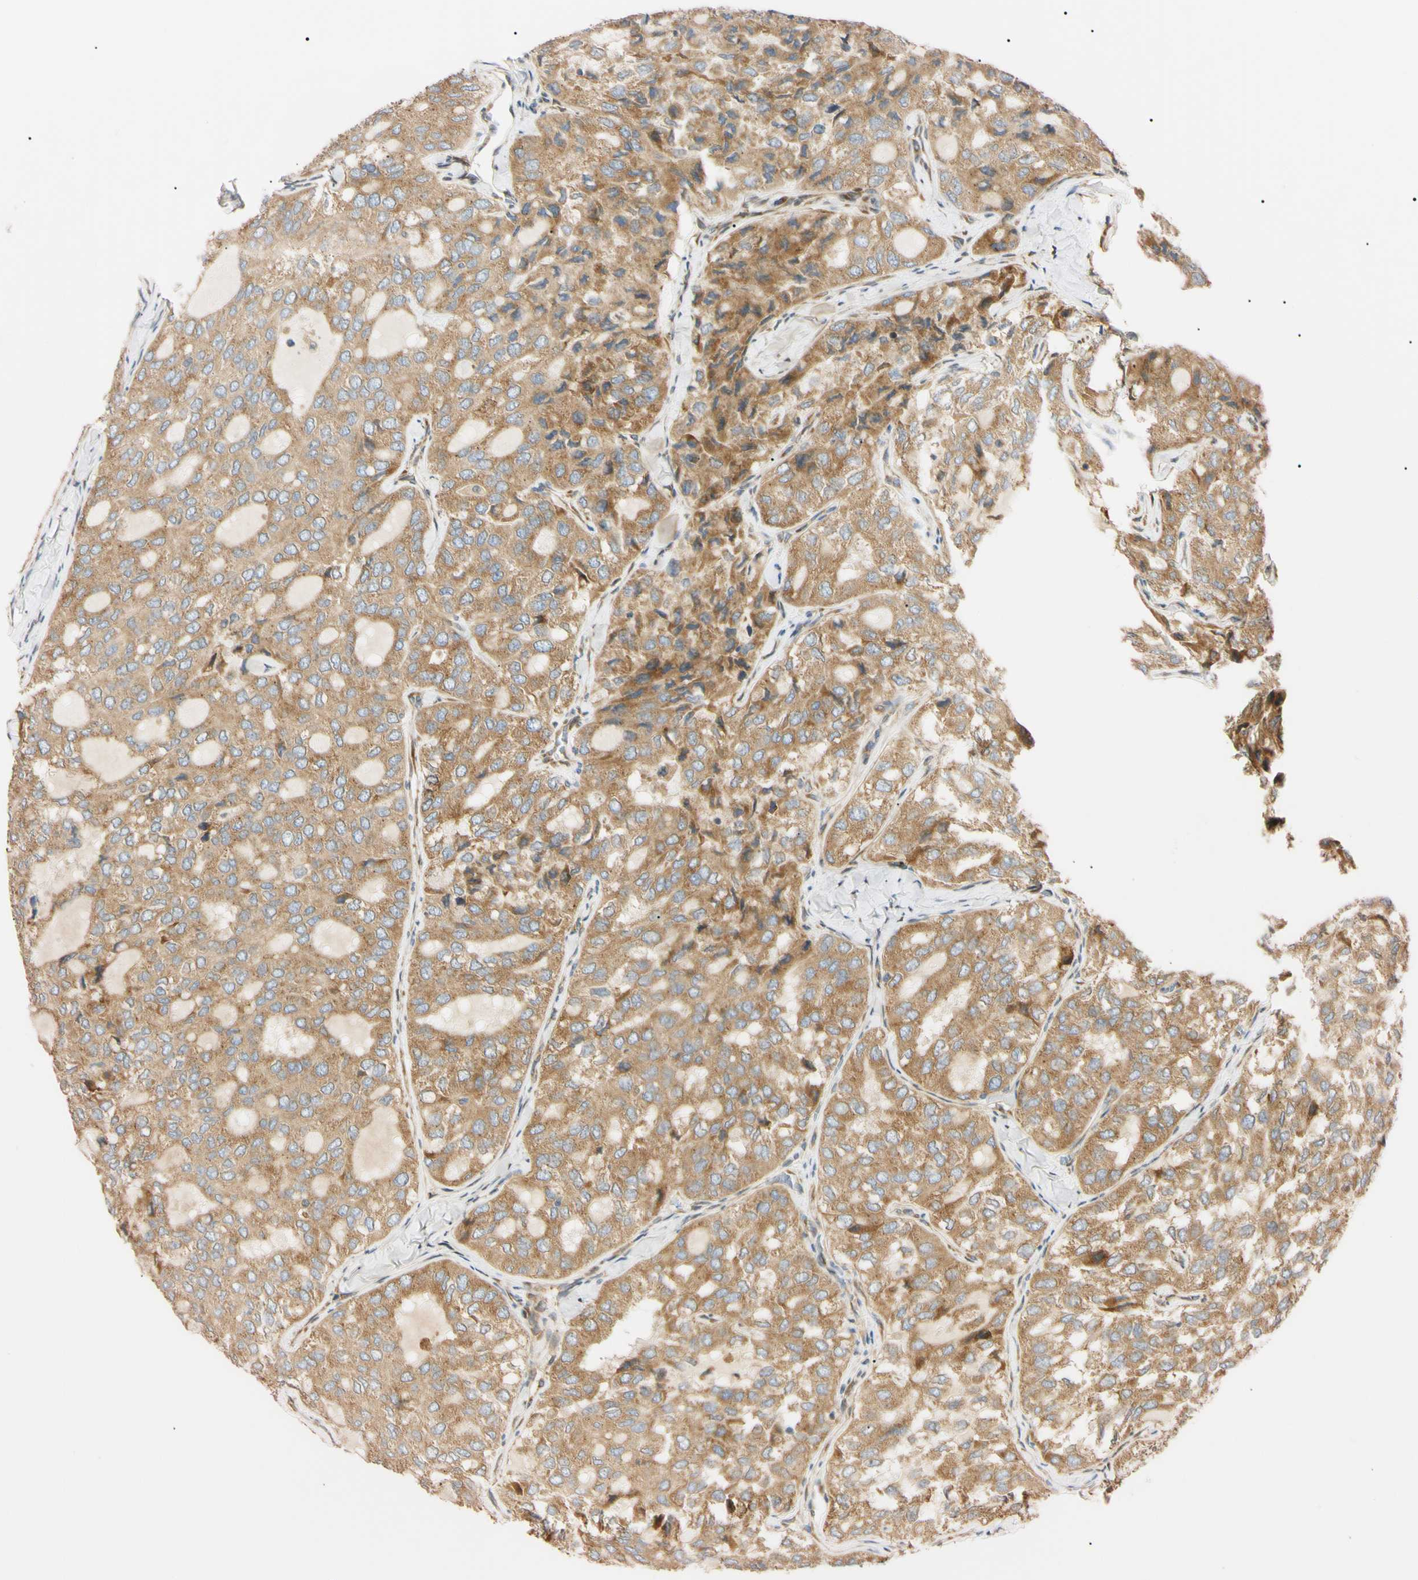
{"staining": {"intensity": "moderate", "quantity": ">75%", "location": "cytoplasmic/membranous"}, "tissue": "thyroid cancer", "cell_type": "Tumor cells", "image_type": "cancer", "snomed": [{"axis": "morphology", "description": "Follicular adenoma carcinoma, NOS"}, {"axis": "topography", "description": "Thyroid gland"}], "caption": "High-power microscopy captured an IHC photomicrograph of thyroid follicular adenoma carcinoma, revealing moderate cytoplasmic/membranous expression in about >75% of tumor cells. Immunohistochemistry (ihc) stains the protein of interest in brown and the nuclei are stained blue.", "gene": "IER3IP1", "patient": {"sex": "male", "age": 75}}